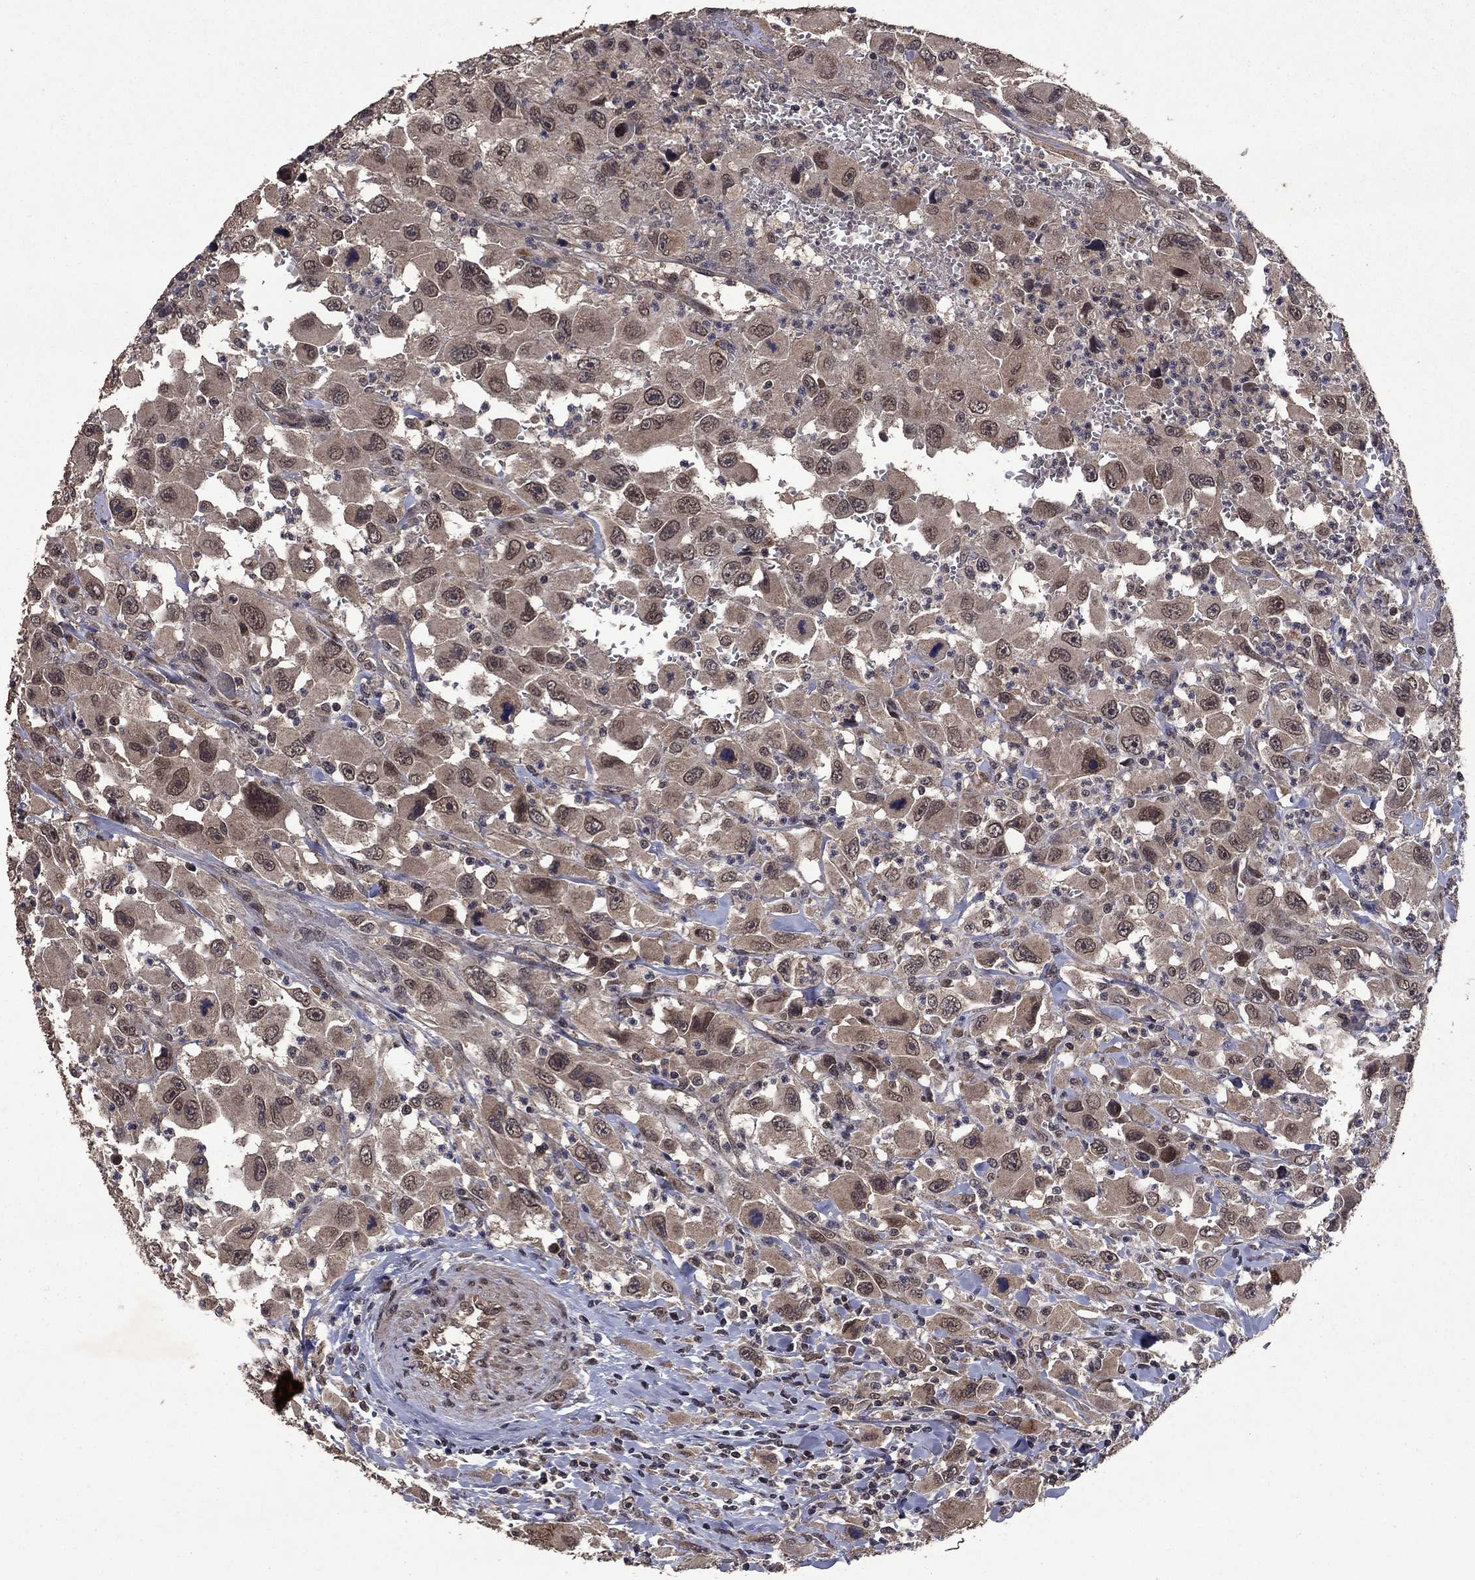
{"staining": {"intensity": "negative", "quantity": "none", "location": "none"}, "tissue": "head and neck cancer", "cell_type": "Tumor cells", "image_type": "cancer", "snomed": [{"axis": "morphology", "description": "Squamous cell carcinoma, NOS"}, {"axis": "morphology", "description": "Squamous cell carcinoma, metastatic, NOS"}, {"axis": "topography", "description": "Oral tissue"}, {"axis": "topography", "description": "Head-Neck"}], "caption": "The immunohistochemistry histopathology image has no significant positivity in tumor cells of head and neck cancer tissue.", "gene": "DHRS1", "patient": {"sex": "female", "age": 85}}